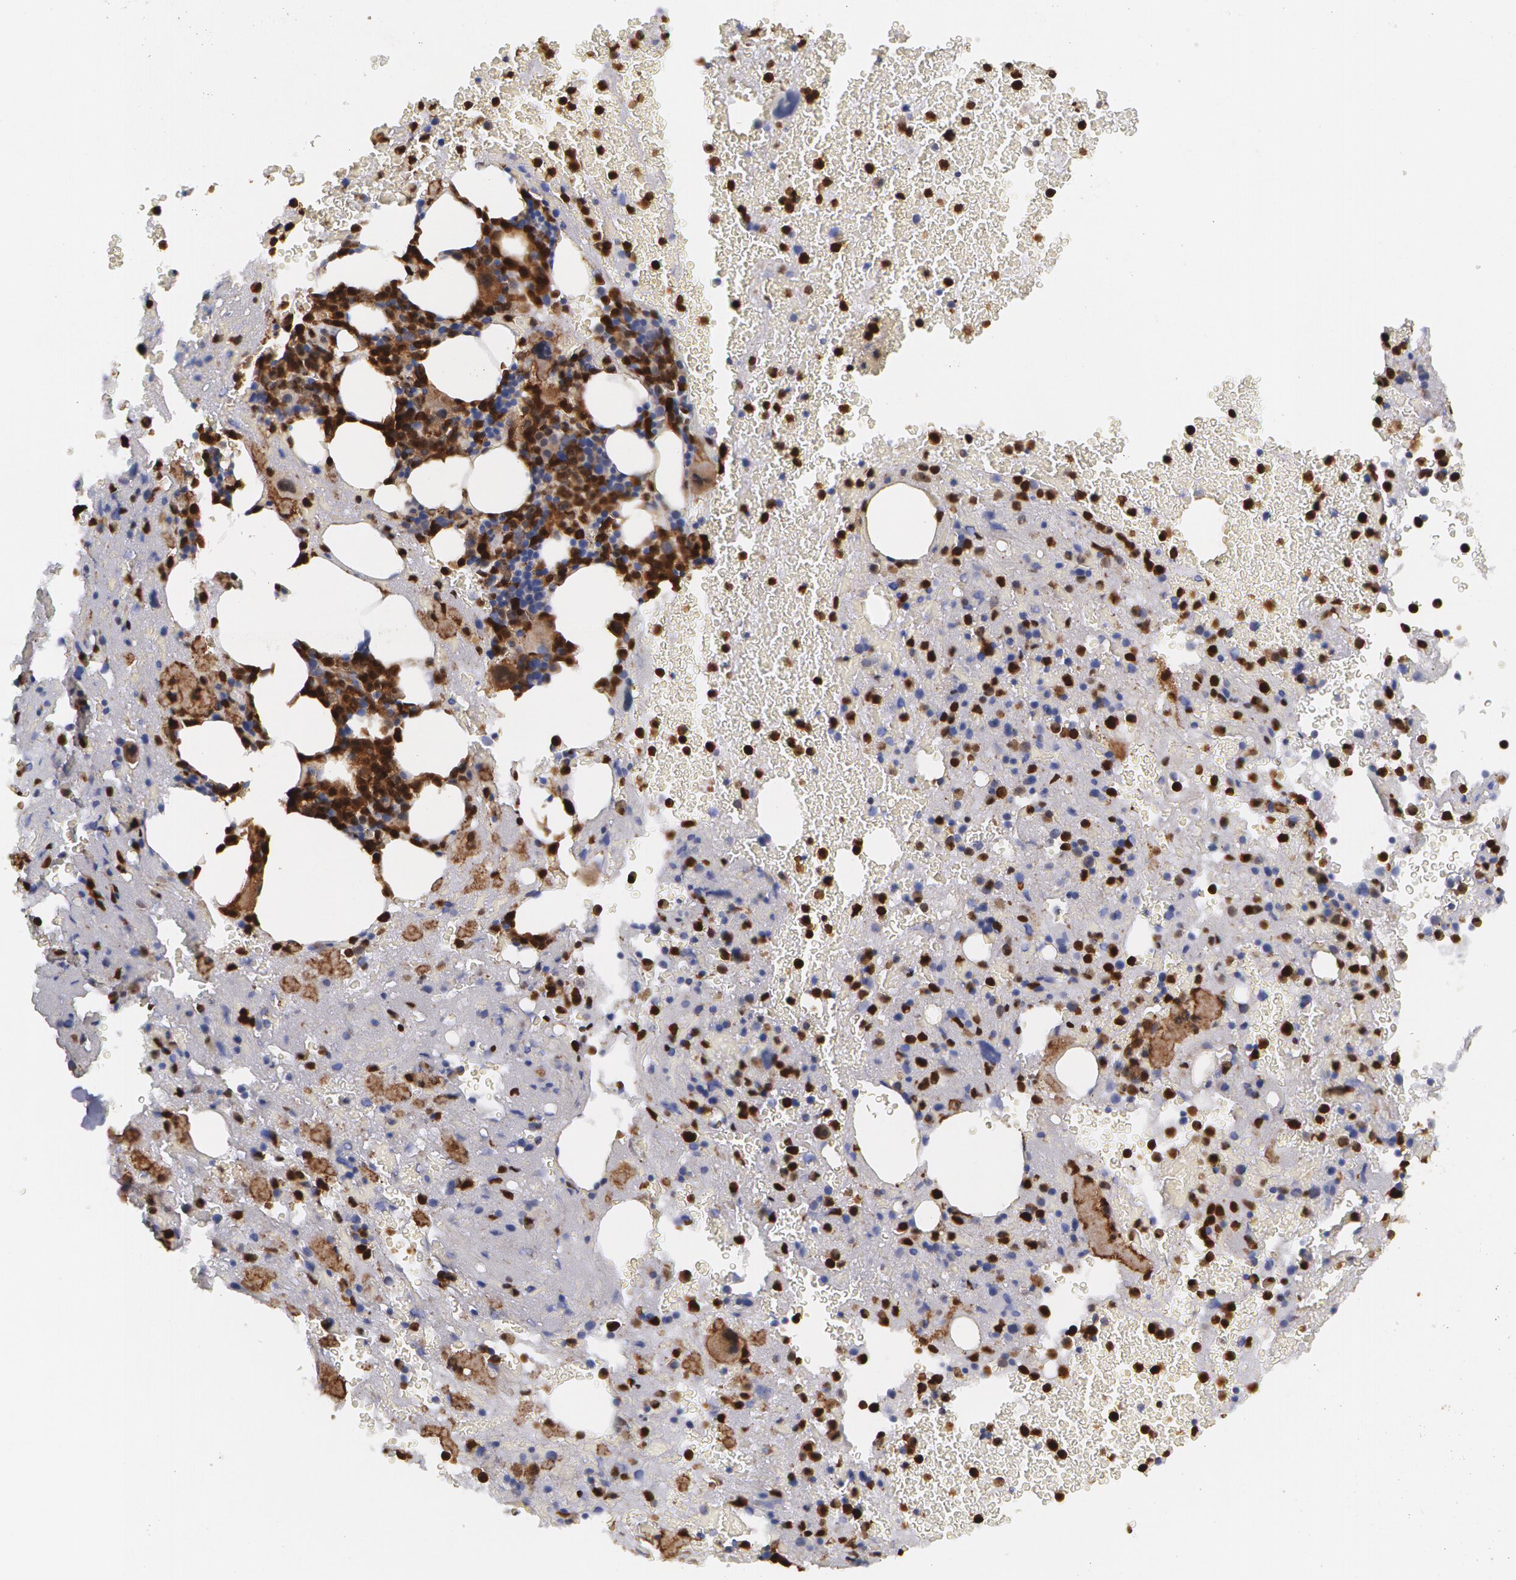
{"staining": {"intensity": "strong", "quantity": "25%-75%", "location": "cytoplasmic/membranous,nuclear"}, "tissue": "bone marrow", "cell_type": "Hematopoietic cells", "image_type": "normal", "snomed": [{"axis": "morphology", "description": "Normal tissue, NOS"}, {"axis": "topography", "description": "Bone marrow"}], "caption": "Protein analysis of benign bone marrow demonstrates strong cytoplasmic/membranous,nuclear positivity in about 25%-75% of hematopoietic cells. The staining is performed using DAB (3,3'-diaminobenzidine) brown chromogen to label protein expression. The nuclei are counter-stained blue using hematoxylin.", "gene": "SYK", "patient": {"sex": "male", "age": 75}}